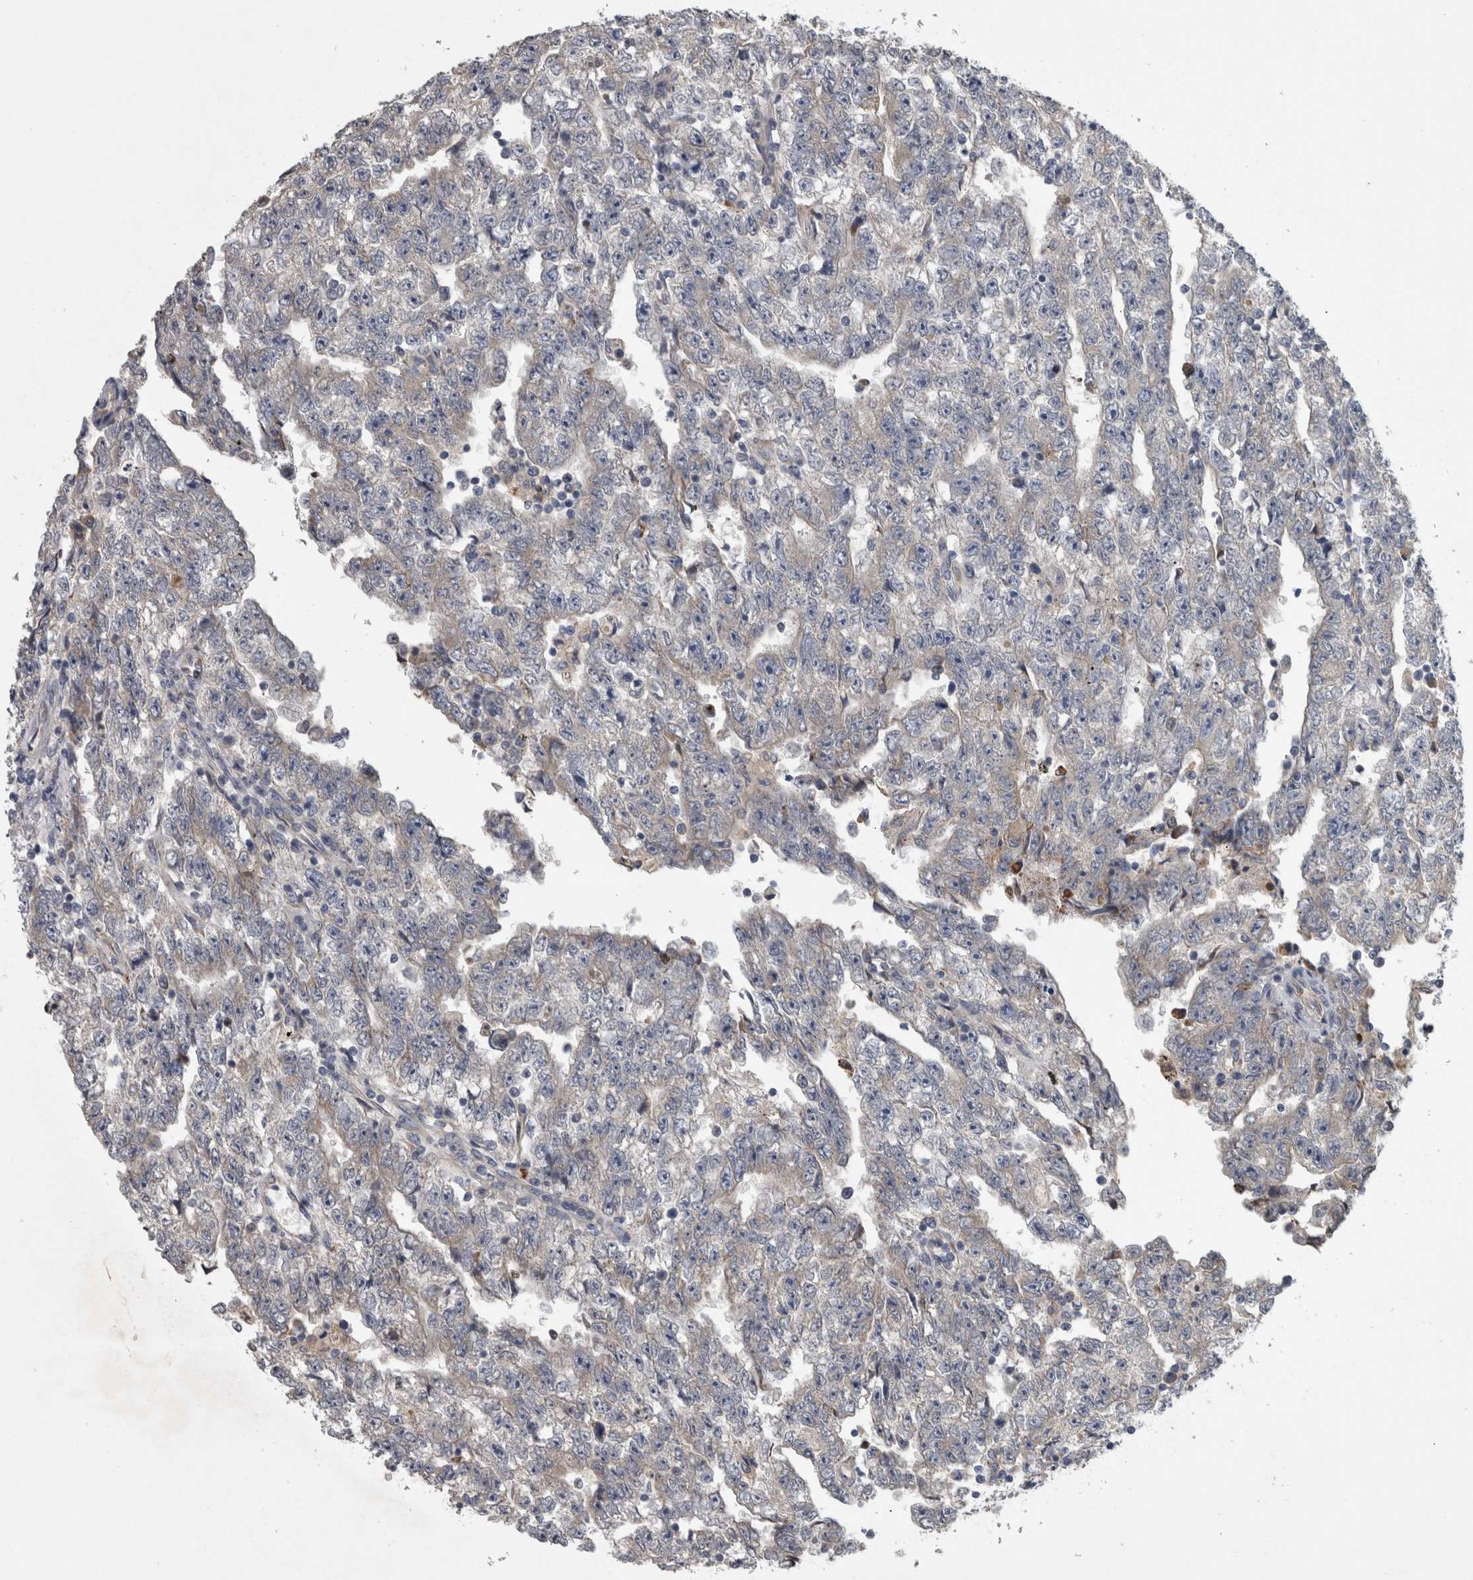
{"staining": {"intensity": "negative", "quantity": "none", "location": "none"}, "tissue": "testis cancer", "cell_type": "Tumor cells", "image_type": "cancer", "snomed": [{"axis": "morphology", "description": "Carcinoma, Embryonal, NOS"}, {"axis": "topography", "description": "Testis"}], "caption": "Immunohistochemistry image of neoplastic tissue: human testis embryonal carcinoma stained with DAB (3,3'-diaminobenzidine) reveals no significant protein positivity in tumor cells.", "gene": "DBT", "patient": {"sex": "male", "age": 25}}